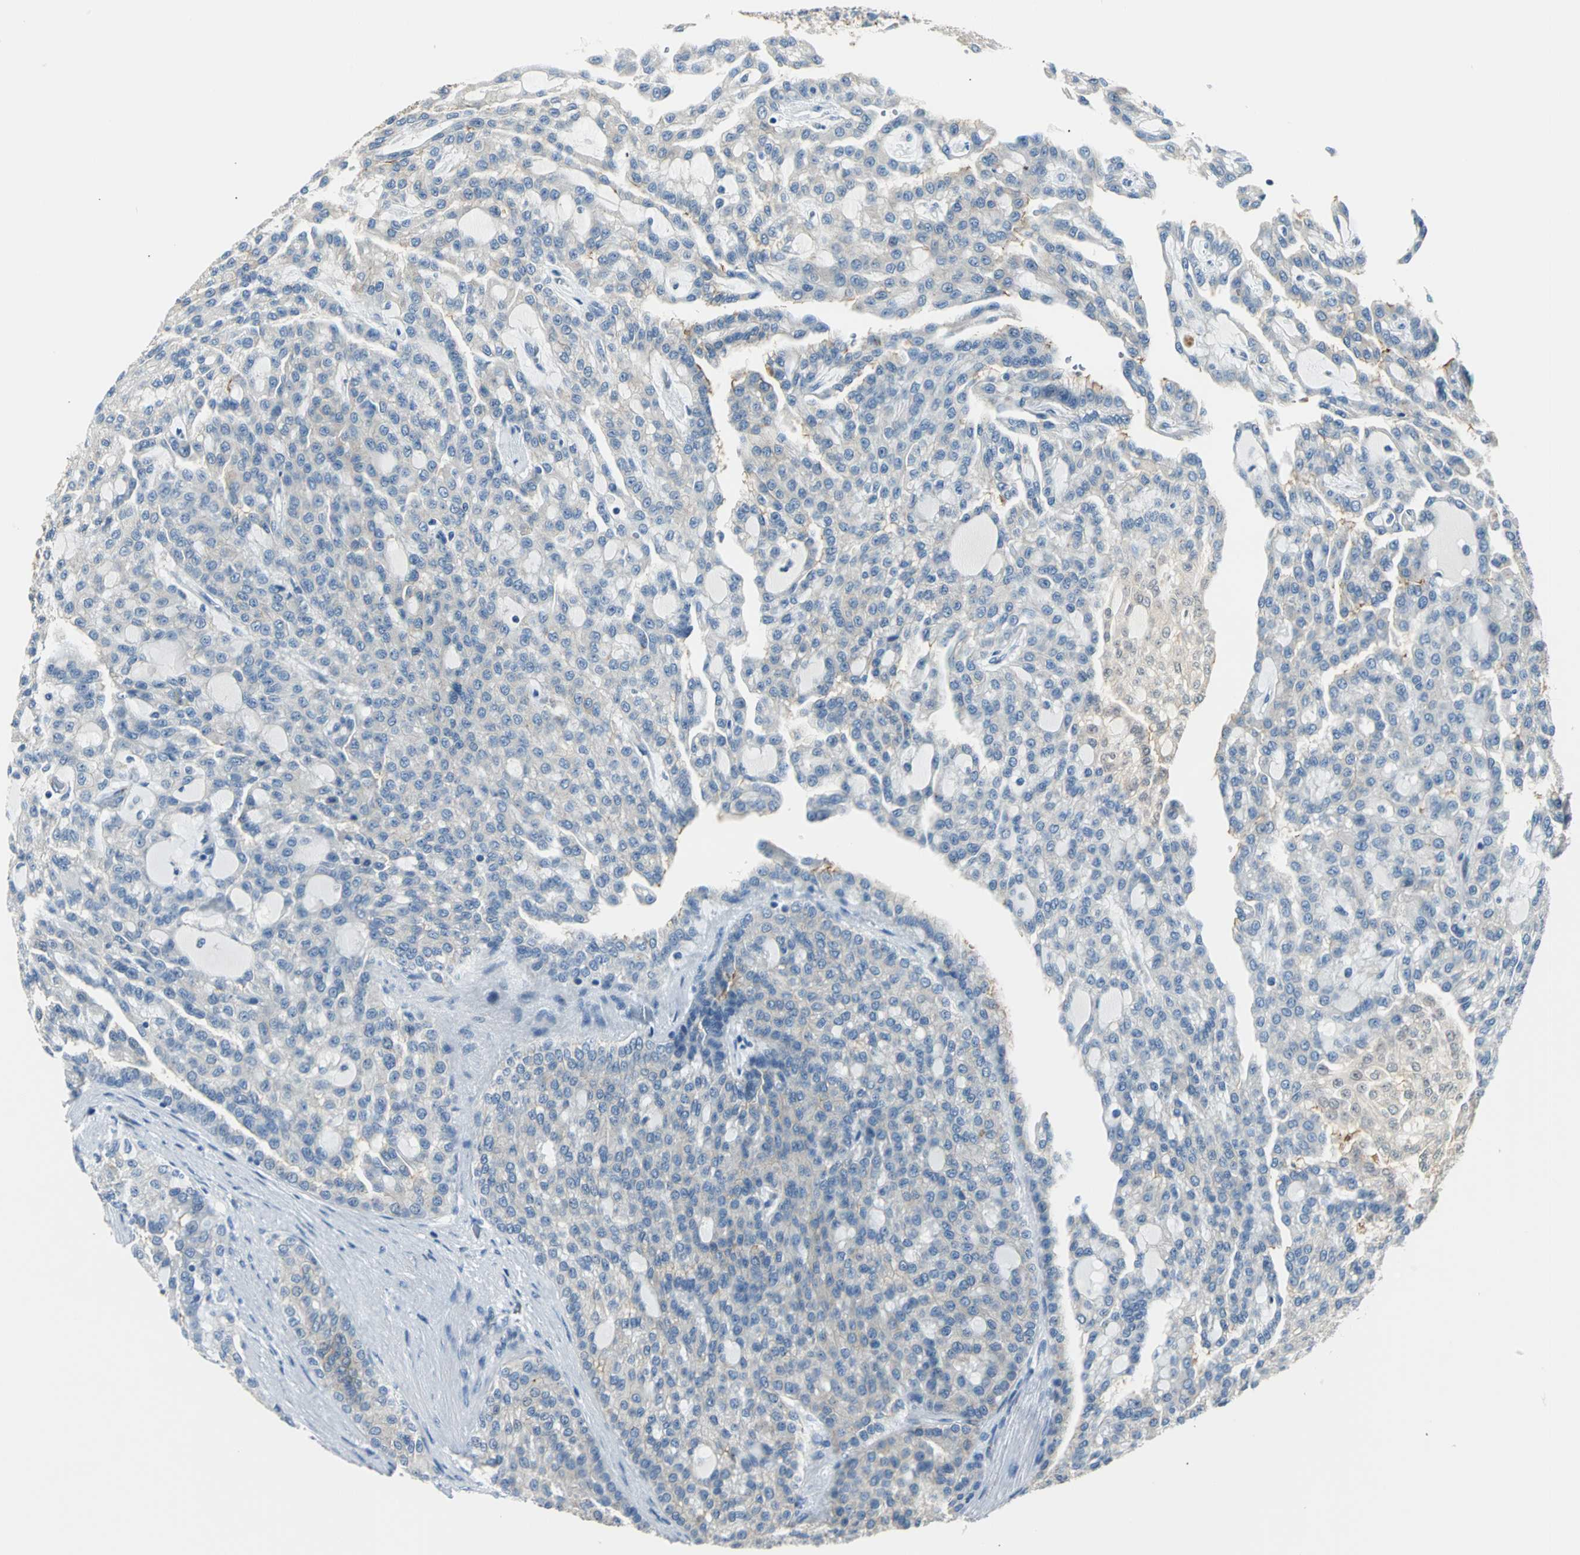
{"staining": {"intensity": "weak", "quantity": "<25%", "location": "cytoplasmic/membranous"}, "tissue": "renal cancer", "cell_type": "Tumor cells", "image_type": "cancer", "snomed": [{"axis": "morphology", "description": "Adenocarcinoma, NOS"}, {"axis": "topography", "description": "Kidney"}], "caption": "The micrograph displays no staining of tumor cells in adenocarcinoma (renal). The staining is performed using DAB brown chromogen with nuclei counter-stained in using hematoxylin.", "gene": "B3GNT2", "patient": {"sex": "male", "age": 63}}